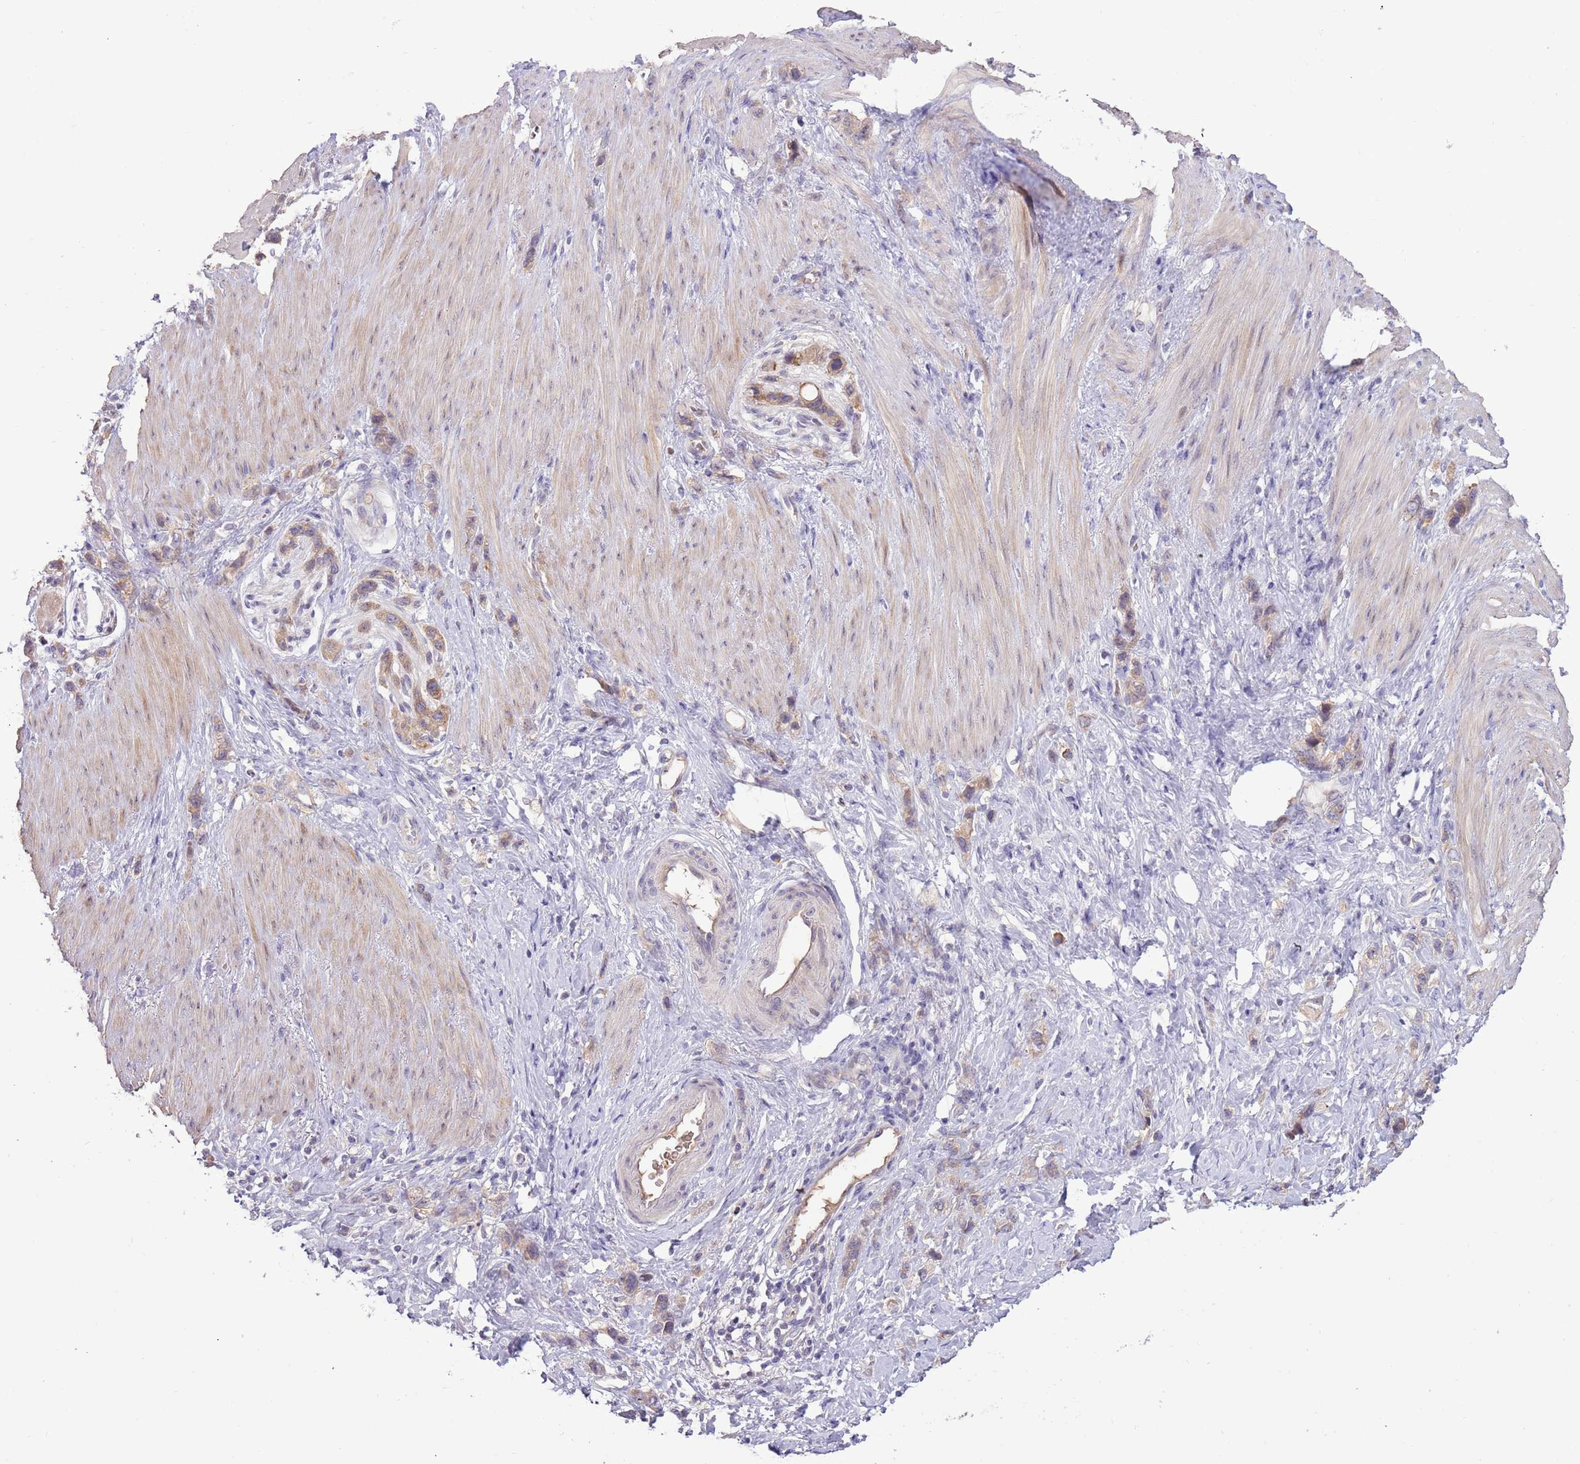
{"staining": {"intensity": "moderate", "quantity": ">75%", "location": "cytoplasmic/membranous"}, "tissue": "stomach cancer", "cell_type": "Tumor cells", "image_type": "cancer", "snomed": [{"axis": "morphology", "description": "Adenocarcinoma, NOS"}, {"axis": "topography", "description": "Stomach"}], "caption": "DAB (3,3'-diaminobenzidine) immunohistochemical staining of stomach cancer exhibits moderate cytoplasmic/membranous protein staining in approximately >75% of tumor cells.", "gene": "SHROOM3", "patient": {"sex": "female", "age": 65}}